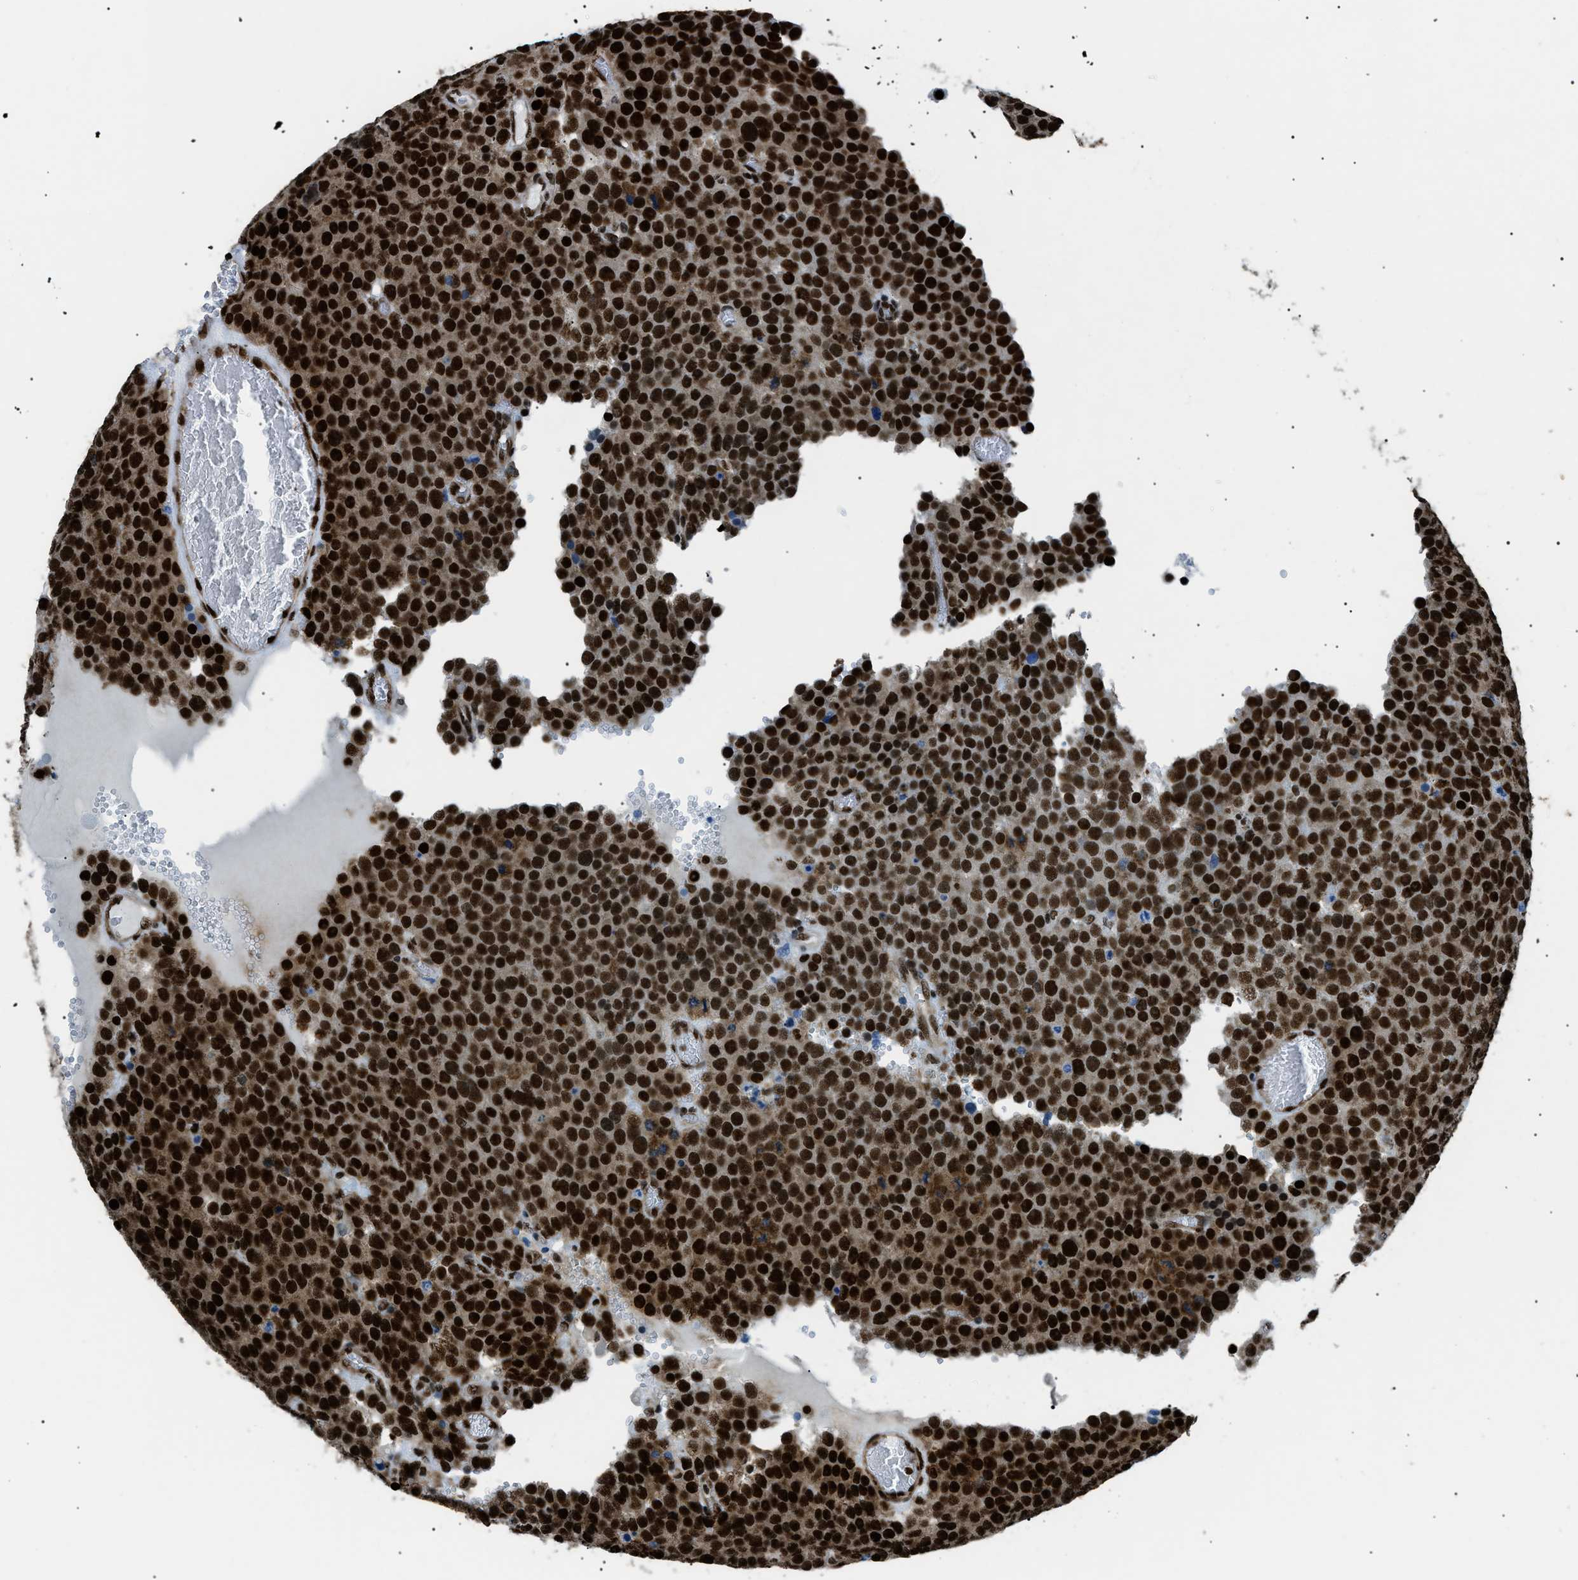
{"staining": {"intensity": "strong", "quantity": ">75%", "location": "nuclear"}, "tissue": "testis cancer", "cell_type": "Tumor cells", "image_type": "cancer", "snomed": [{"axis": "morphology", "description": "Normal tissue, NOS"}, {"axis": "morphology", "description": "Seminoma, NOS"}, {"axis": "topography", "description": "Testis"}], "caption": "Immunohistochemistry (IHC) staining of seminoma (testis), which reveals high levels of strong nuclear staining in approximately >75% of tumor cells indicating strong nuclear protein expression. The staining was performed using DAB (3,3'-diaminobenzidine) (brown) for protein detection and nuclei were counterstained in hematoxylin (blue).", "gene": "HNRNPK", "patient": {"sex": "male", "age": 71}}